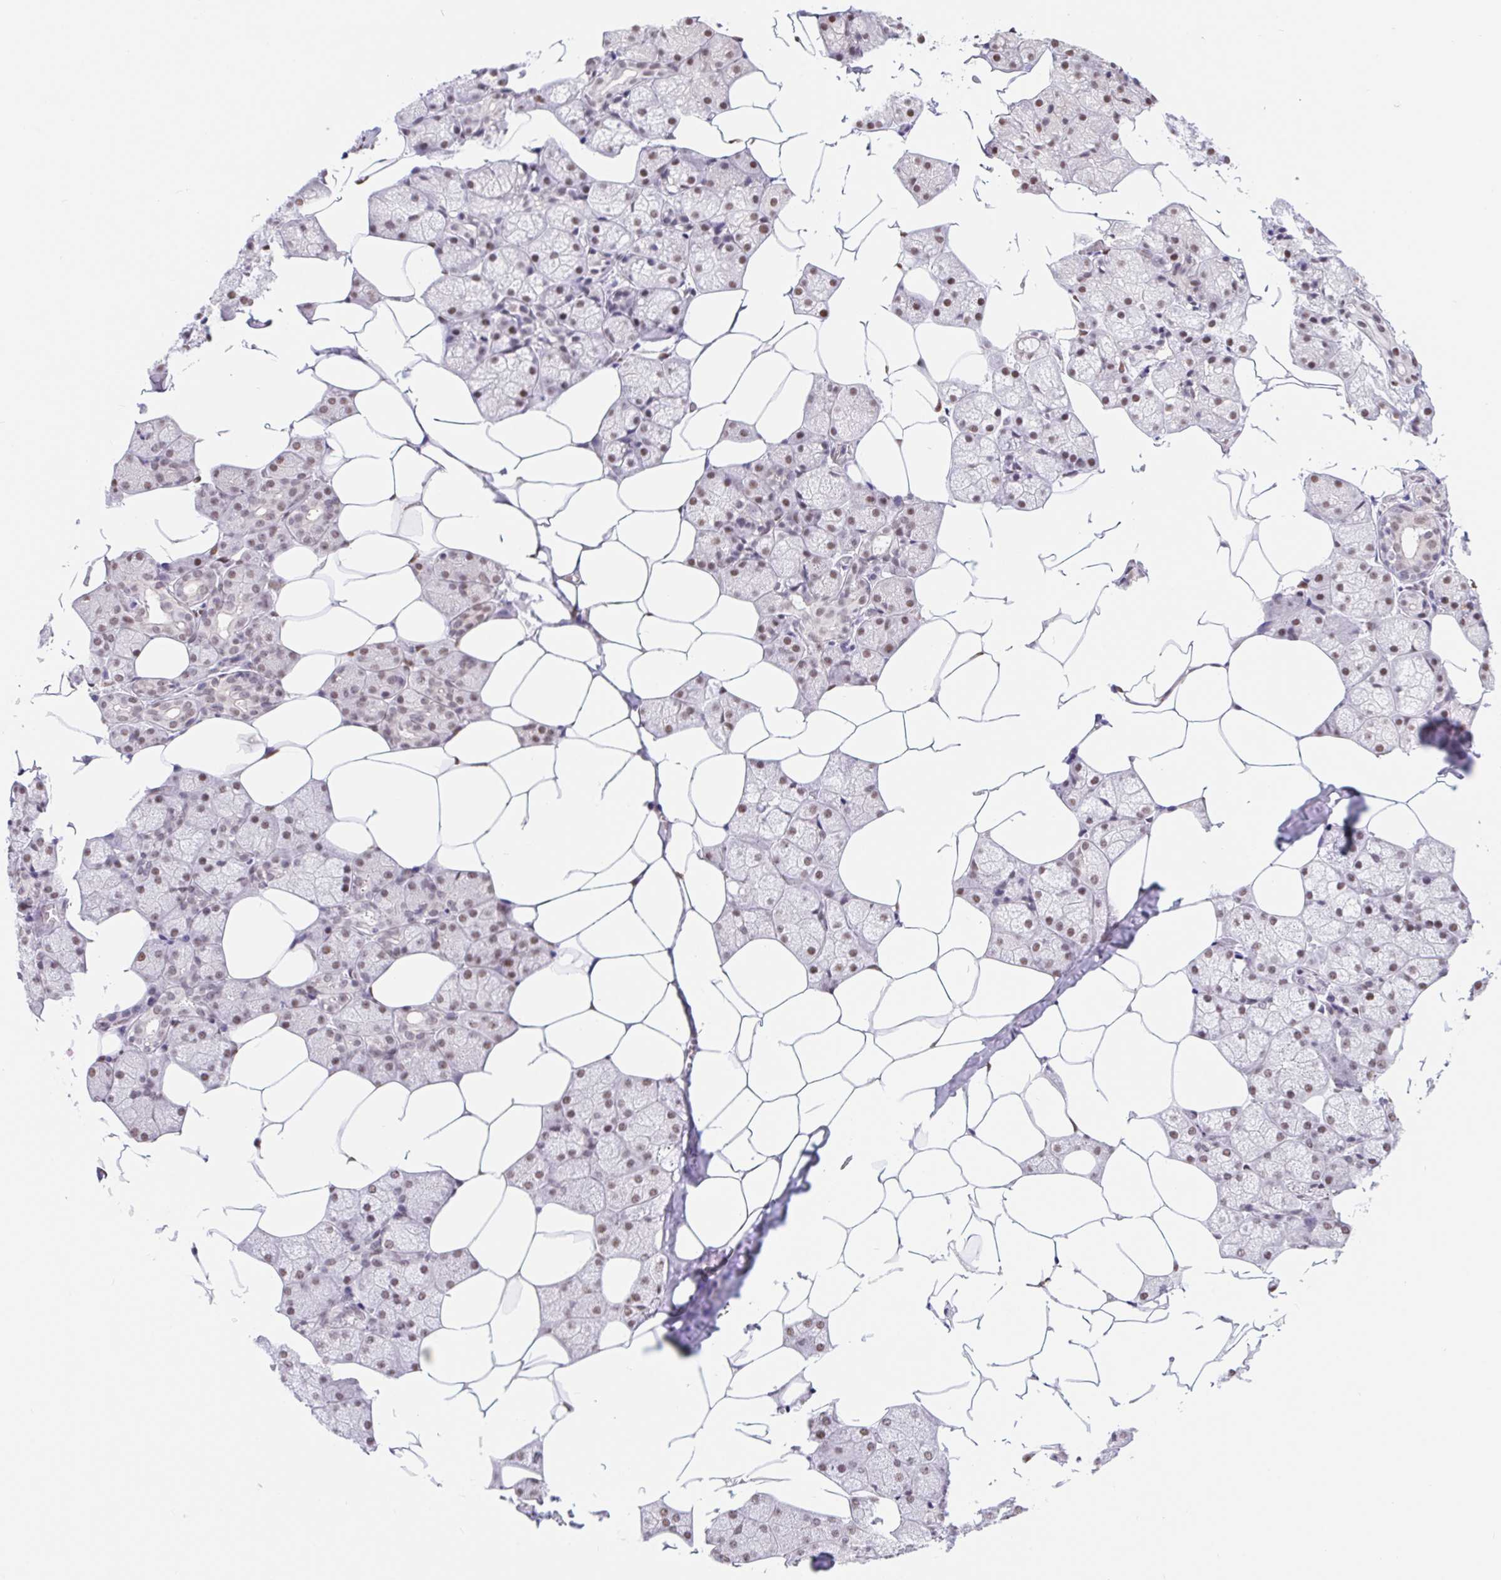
{"staining": {"intensity": "weak", "quantity": "25%-75%", "location": "nuclear"}, "tissue": "salivary gland", "cell_type": "Glandular cells", "image_type": "normal", "snomed": [{"axis": "morphology", "description": "Normal tissue, NOS"}, {"axis": "topography", "description": "Salivary gland"}], "caption": "IHC photomicrograph of benign salivary gland: human salivary gland stained using immunohistochemistry exhibits low levels of weak protein expression localized specifically in the nuclear of glandular cells, appearing as a nuclear brown color.", "gene": "CAND1", "patient": {"sex": "female", "age": 43}}